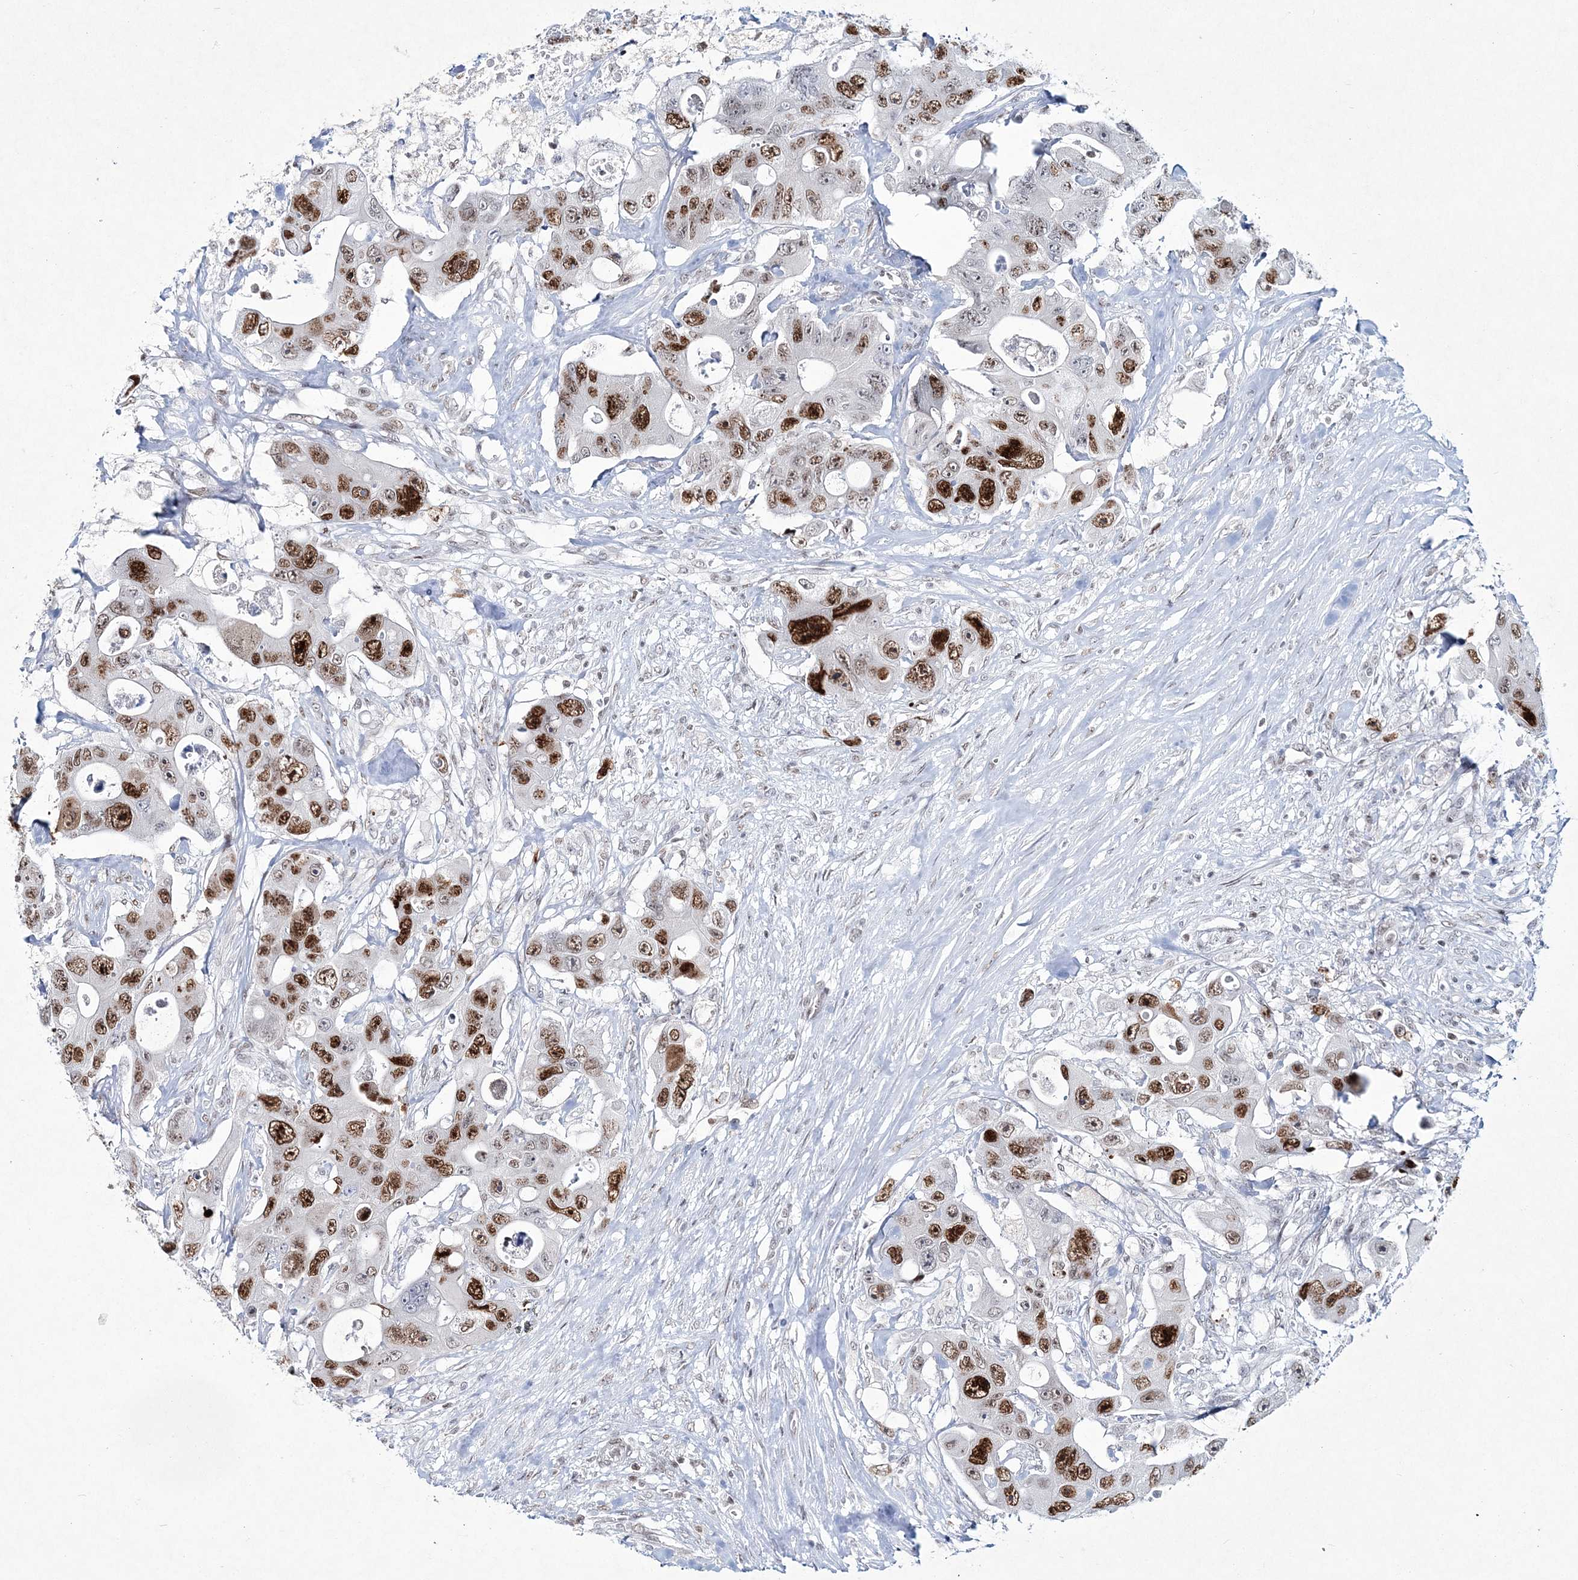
{"staining": {"intensity": "moderate", "quantity": ">75%", "location": "nuclear"}, "tissue": "colorectal cancer", "cell_type": "Tumor cells", "image_type": "cancer", "snomed": [{"axis": "morphology", "description": "Adenocarcinoma, NOS"}, {"axis": "topography", "description": "Colon"}], "caption": "DAB immunohistochemical staining of adenocarcinoma (colorectal) exhibits moderate nuclear protein positivity in about >75% of tumor cells.", "gene": "LRRFIP2", "patient": {"sex": "female", "age": 46}}